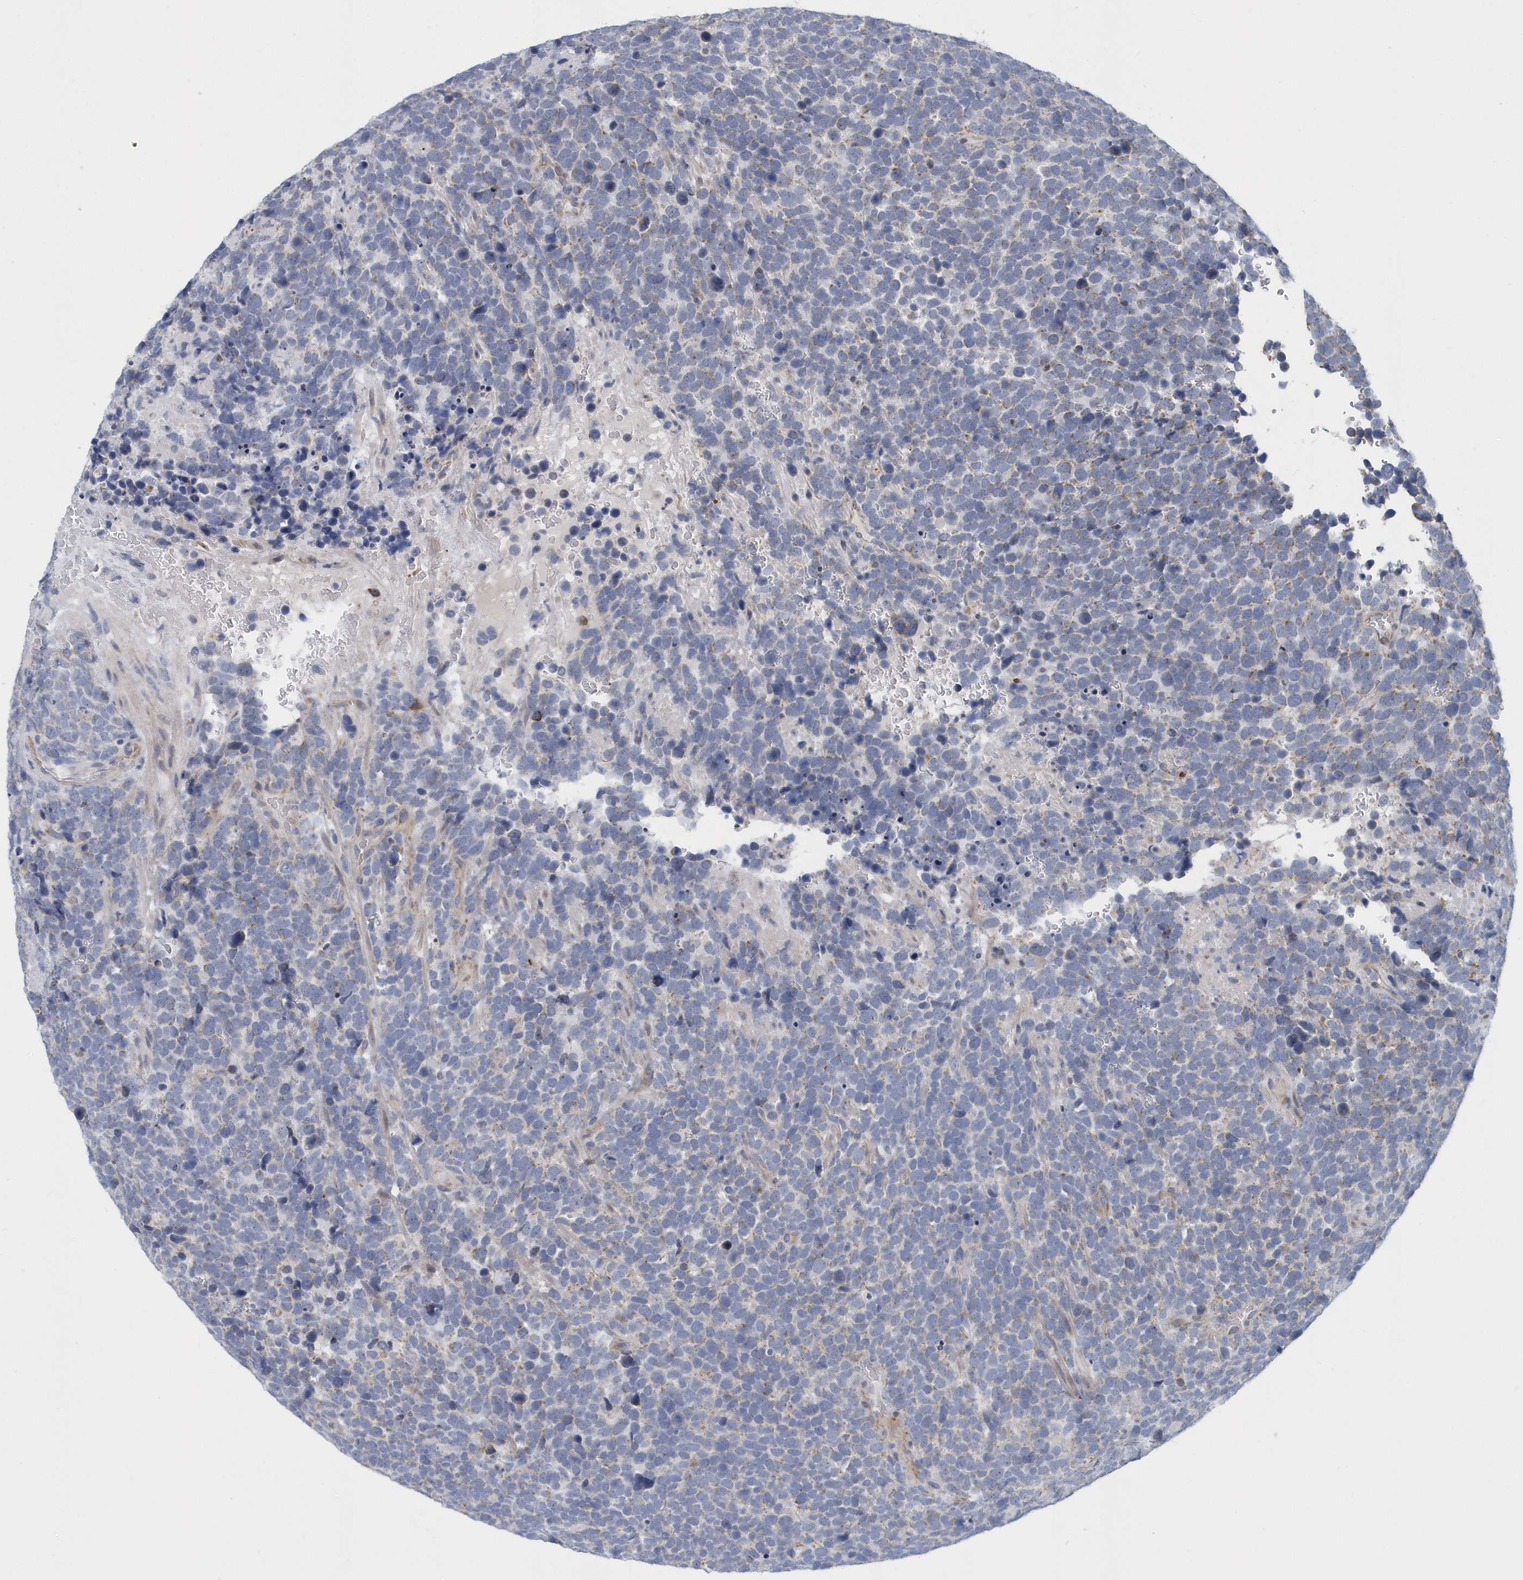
{"staining": {"intensity": "weak", "quantity": "<25%", "location": "cytoplasmic/membranous"}, "tissue": "urothelial cancer", "cell_type": "Tumor cells", "image_type": "cancer", "snomed": [{"axis": "morphology", "description": "Urothelial carcinoma, High grade"}, {"axis": "topography", "description": "Urinary bladder"}], "caption": "The micrograph exhibits no staining of tumor cells in urothelial carcinoma (high-grade).", "gene": "VWA5B2", "patient": {"sex": "female", "age": 82}}